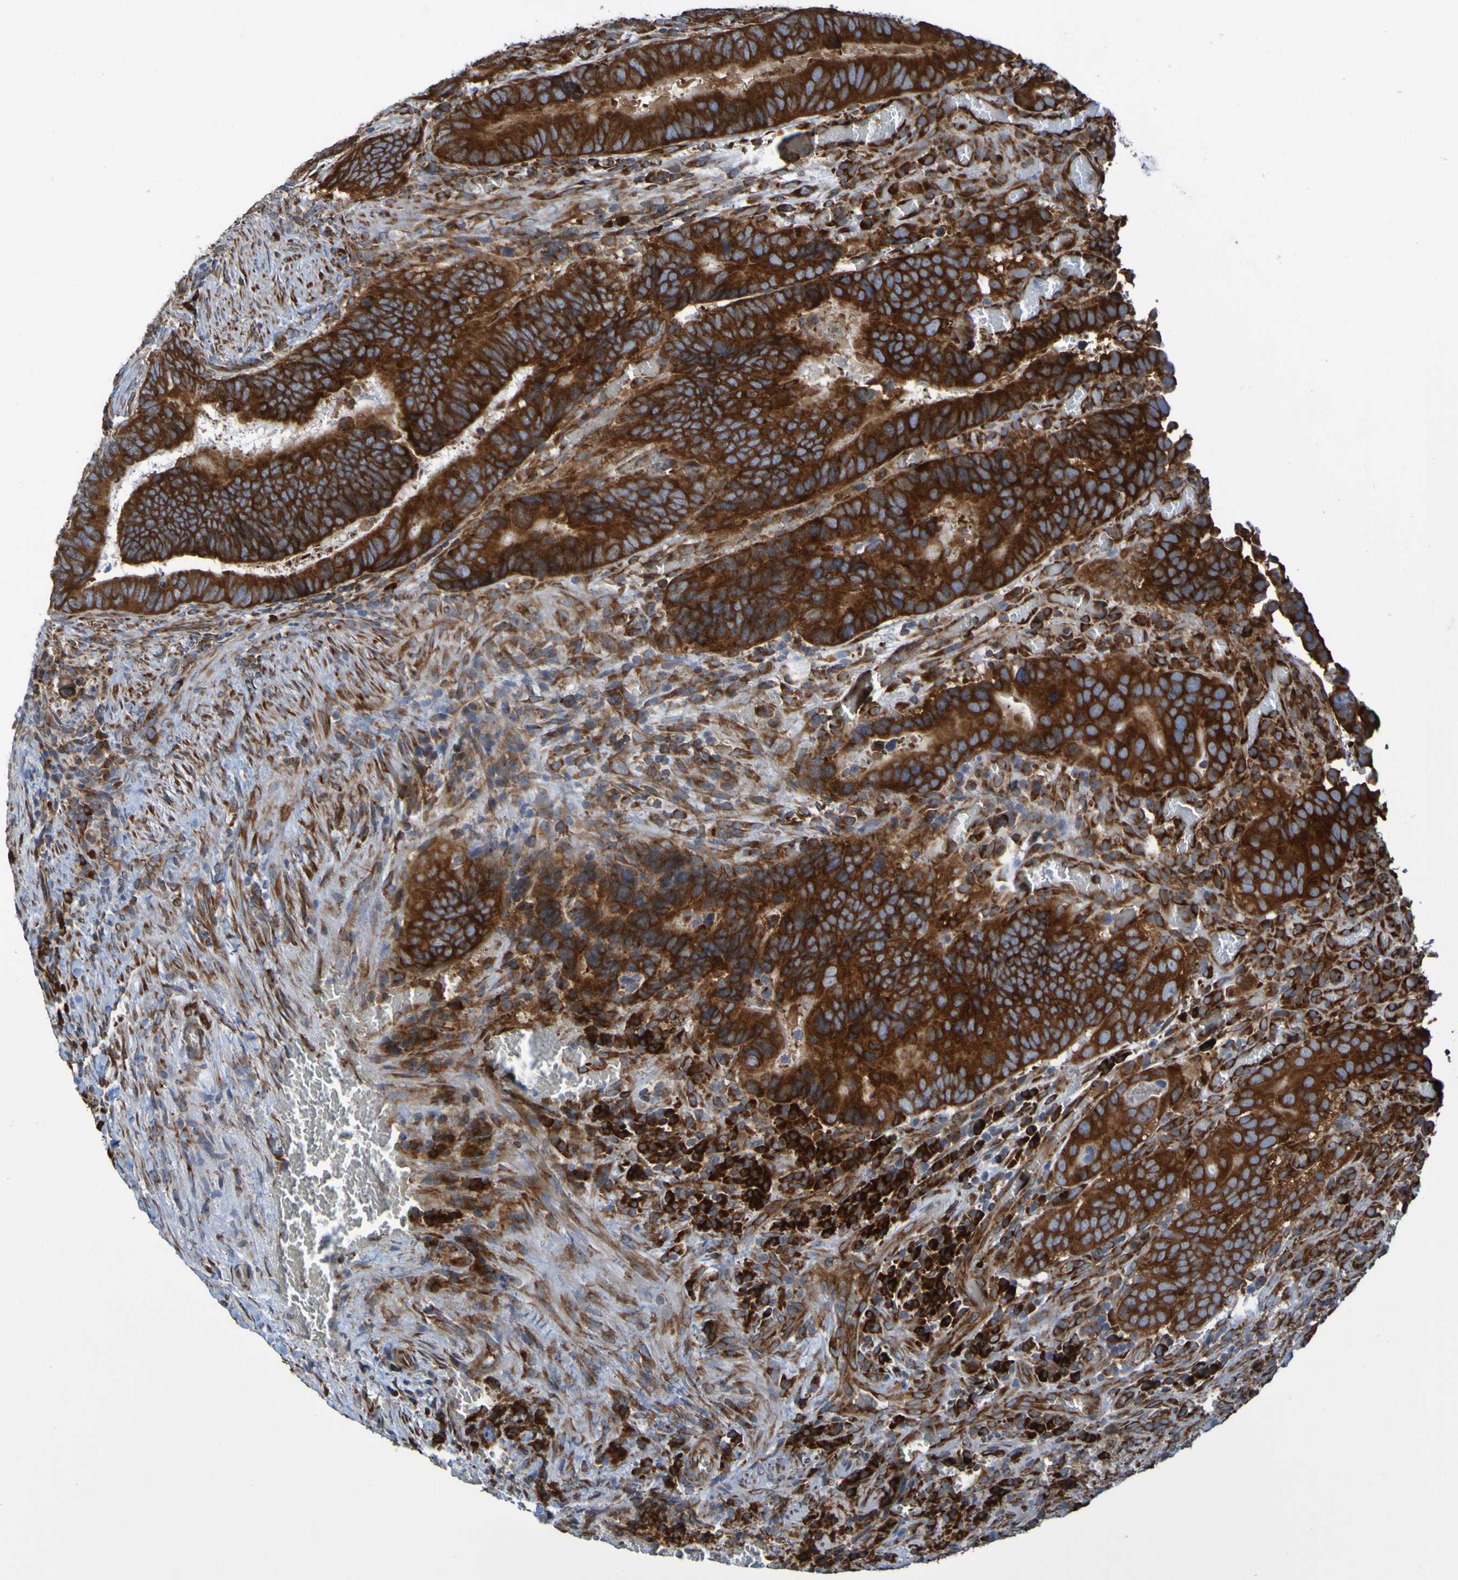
{"staining": {"intensity": "strong", "quantity": ">75%", "location": "cytoplasmic/membranous"}, "tissue": "colorectal cancer", "cell_type": "Tumor cells", "image_type": "cancer", "snomed": [{"axis": "morphology", "description": "Adenocarcinoma, NOS"}, {"axis": "topography", "description": "Colon"}], "caption": "The immunohistochemical stain highlights strong cytoplasmic/membranous positivity in tumor cells of adenocarcinoma (colorectal) tissue.", "gene": "RPL10", "patient": {"sex": "male", "age": 72}}